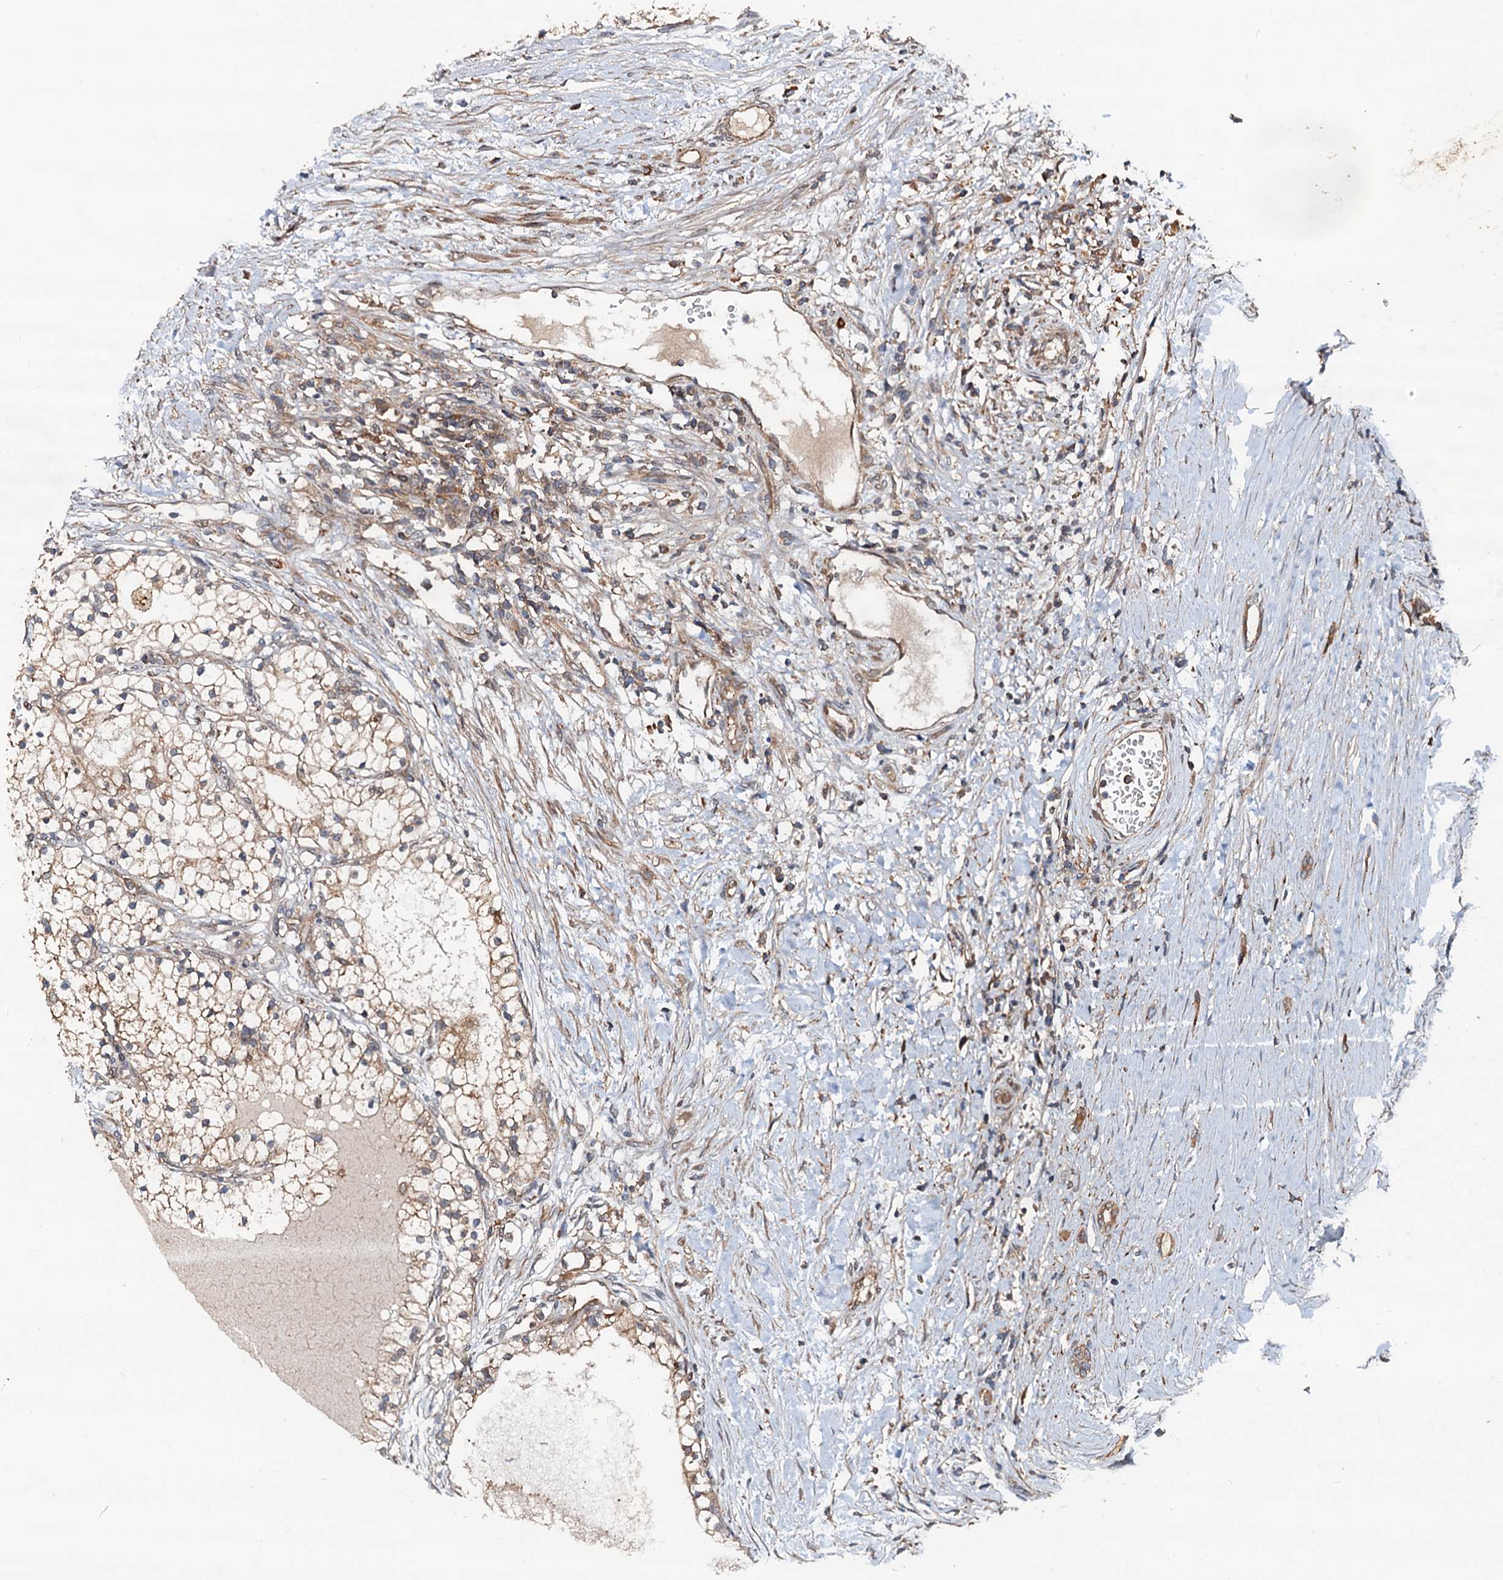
{"staining": {"intensity": "weak", "quantity": "25%-75%", "location": "cytoplasmic/membranous"}, "tissue": "renal cancer", "cell_type": "Tumor cells", "image_type": "cancer", "snomed": [{"axis": "morphology", "description": "Normal tissue, NOS"}, {"axis": "morphology", "description": "Adenocarcinoma, NOS"}, {"axis": "topography", "description": "Kidney"}], "caption": "Immunohistochemistry (IHC) photomicrograph of neoplastic tissue: human renal cancer stained using immunohistochemistry (IHC) displays low levels of weak protein expression localized specifically in the cytoplasmic/membranous of tumor cells, appearing as a cytoplasmic/membranous brown color.", "gene": "AAGAB", "patient": {"sex": "male", "age": 68}}